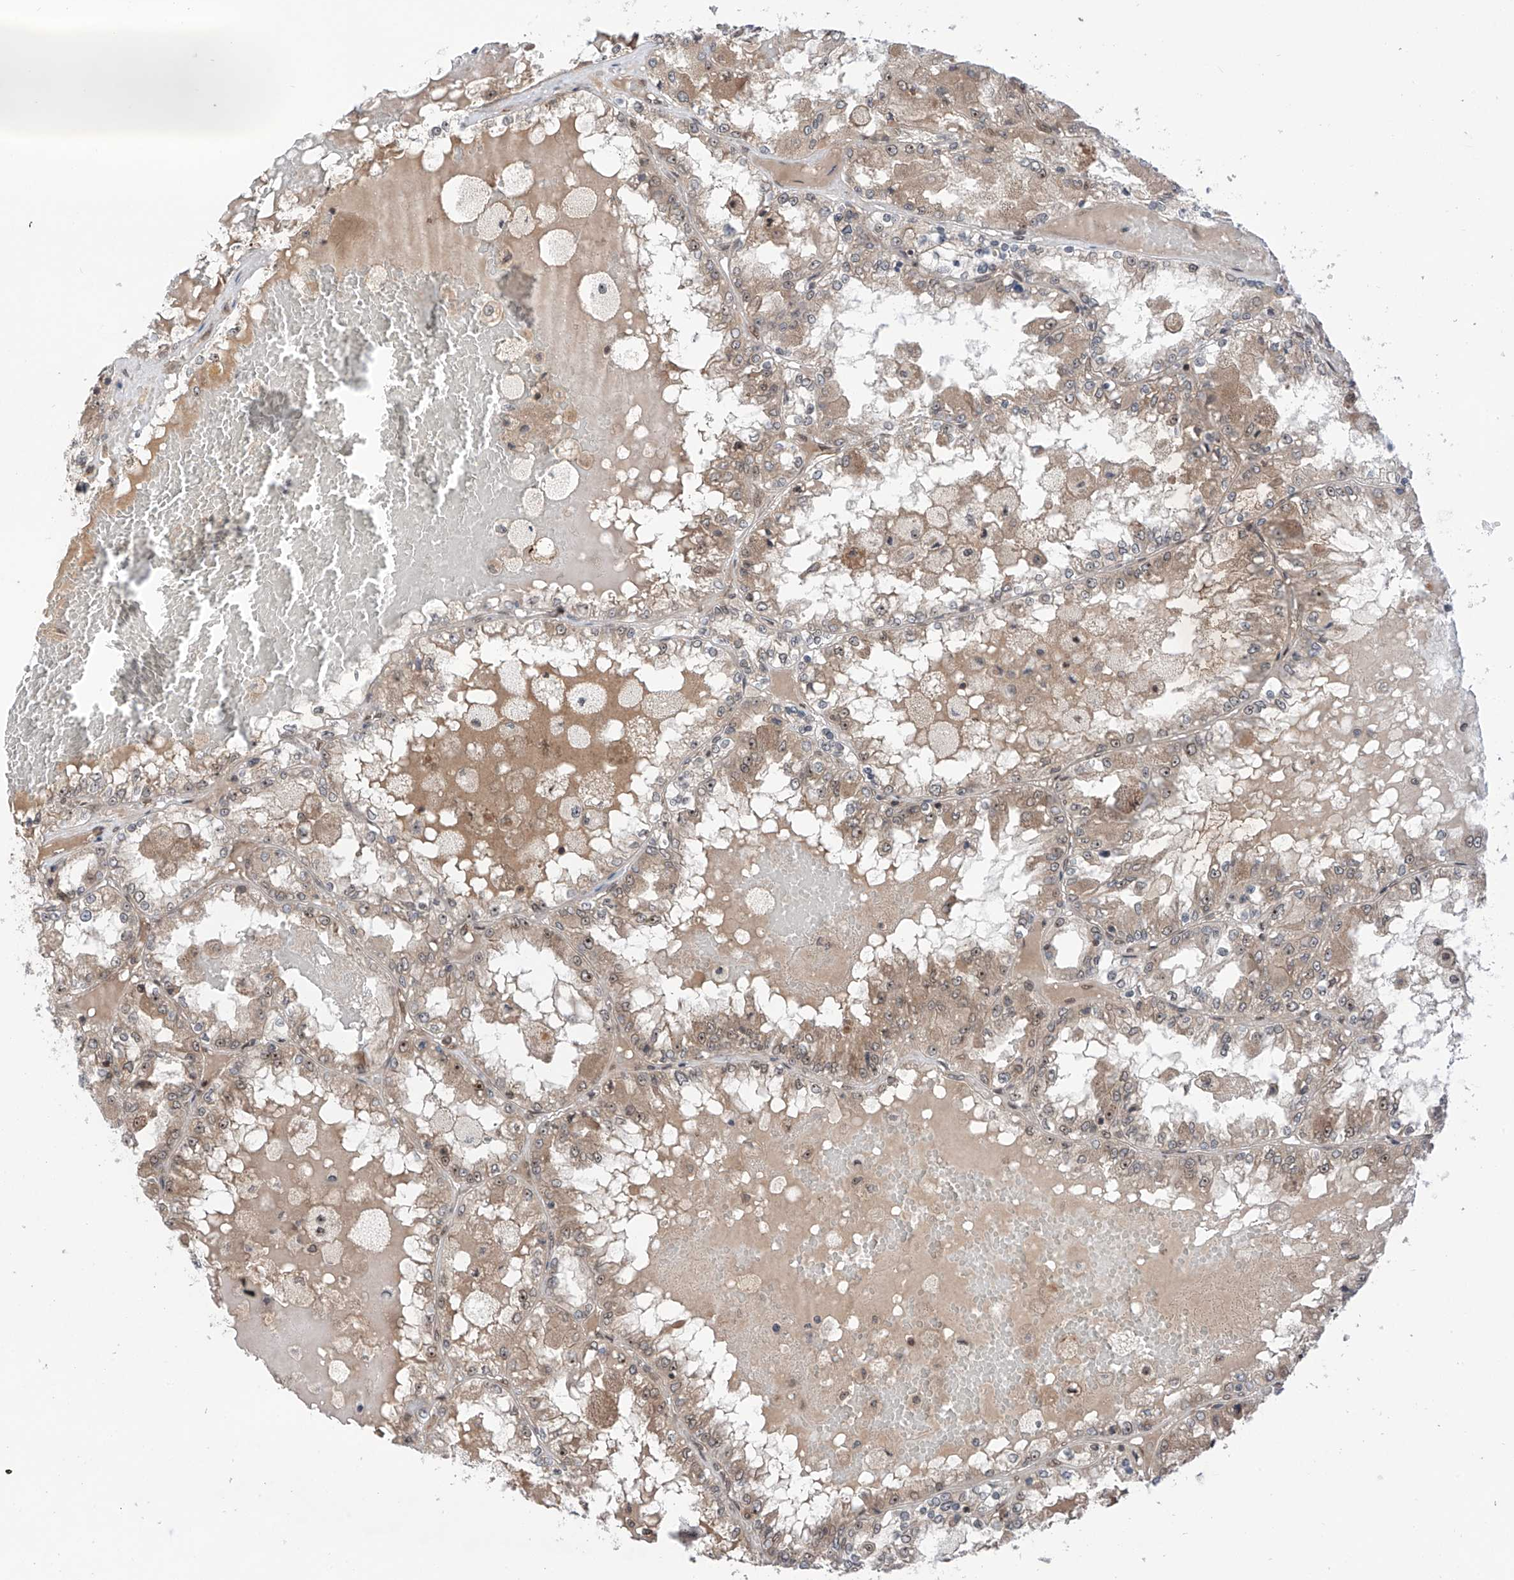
{"staining": {"intensity": "weak", "quantity": "25%-75%", "location": "nuclear"}, "tissue": "renal cancer", "cell_type": "Tumor cells", "image_type": "cancer", "snomed": [{"axis": "morphology", "description": "Adenocarcinoma, NOS"}, {"axis": "topography", "description": "Kidney"}], "caption": "A photomicrograph of human adenocarcinoma (renal) stained for a protein shows weak nuclear brown staining in tumor cells.", "gene": "C1orf131", "patient": {"sex": "female", "age": 56}}